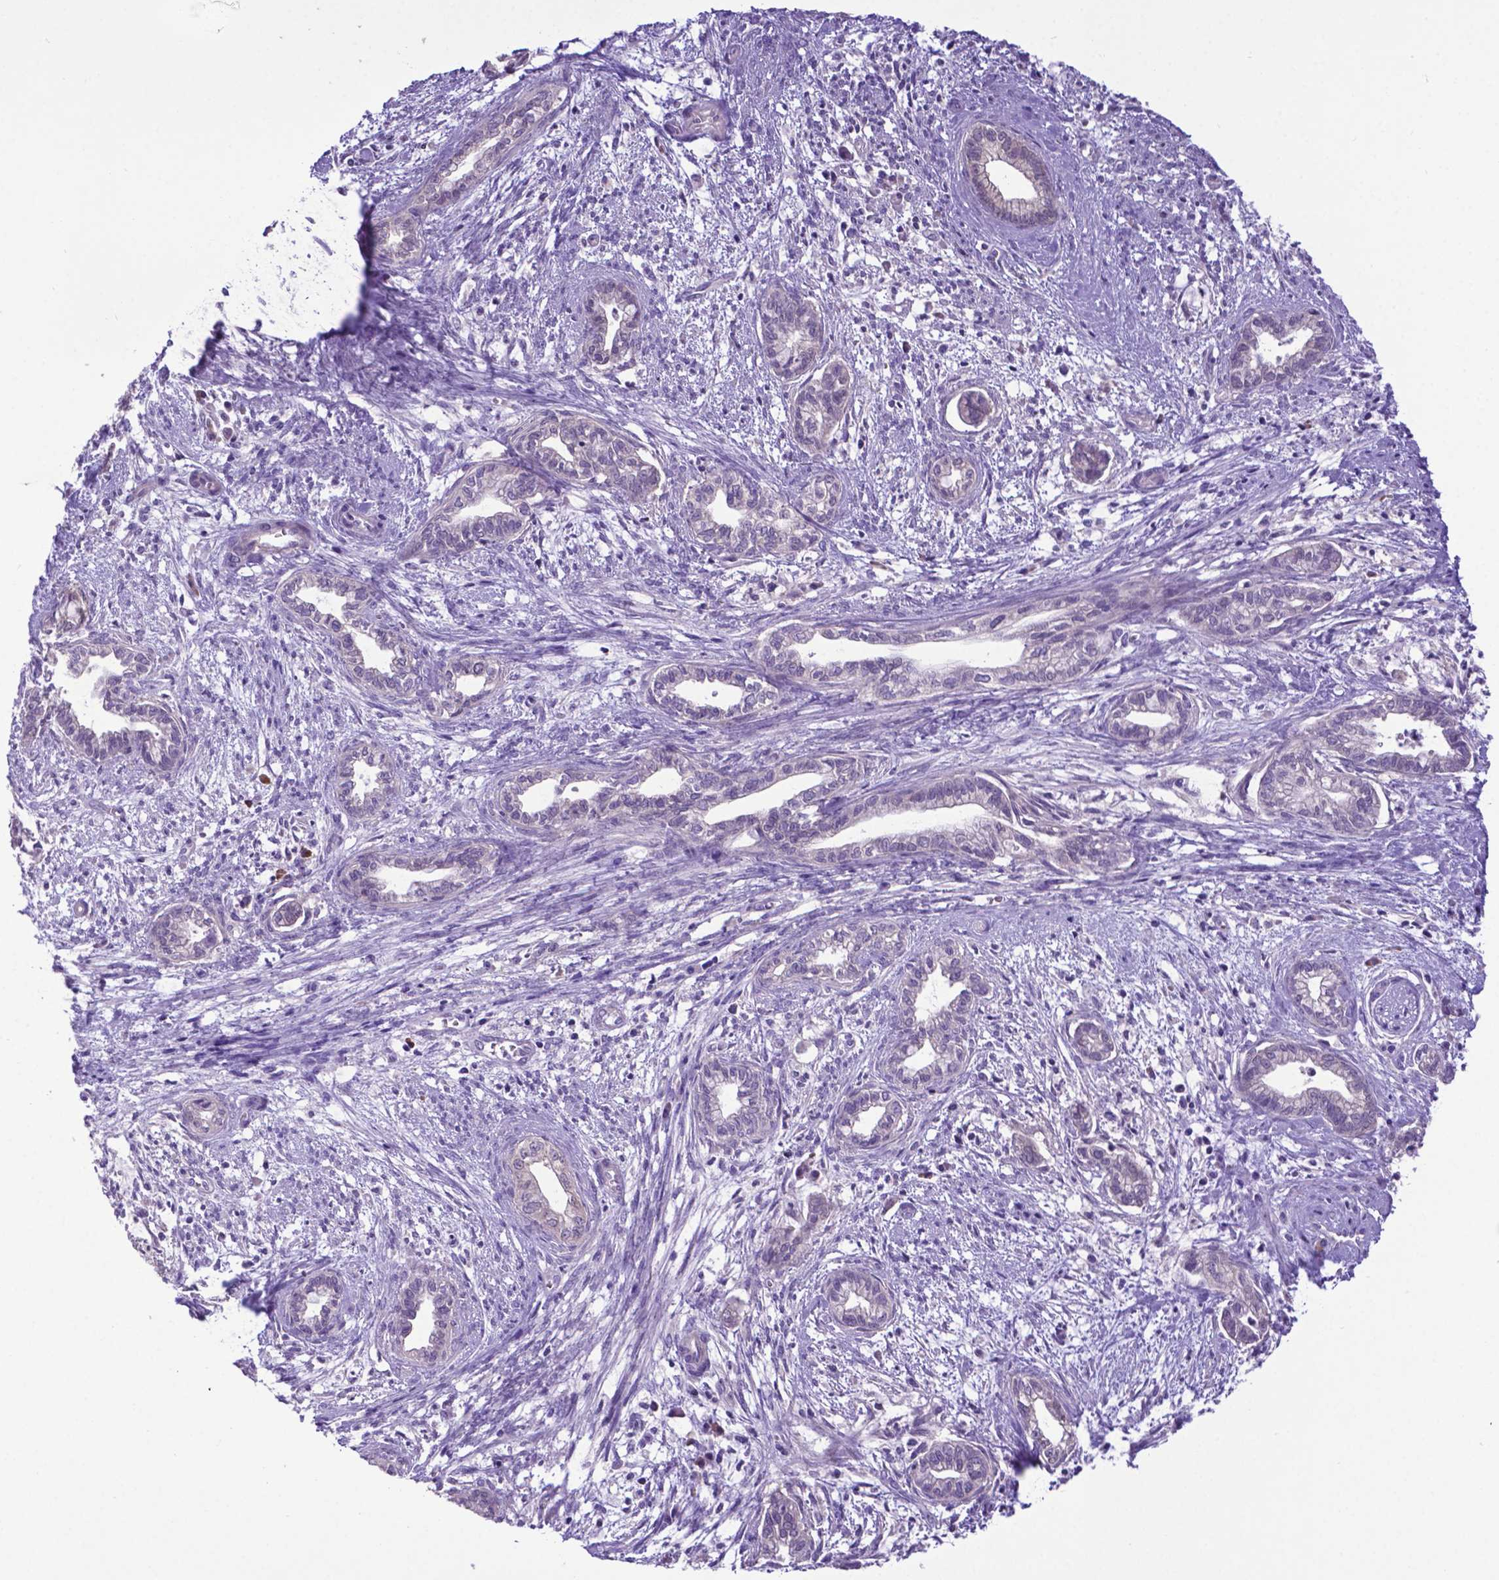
{"staining": {"intensity": "negative", "quantity": "none", "location": "none"}, "tissue": "cervical cancer", "cell_type": "Tumor cells", "image_type": "cancer", "snomed": [{"axis": "morphology", "description": "Adenocarcinoma, NOS"}, {"axis": "topography", "description": "Cervix"}], "caption": "This is an IHC image of cervical adenocarcinoma. There is no staining in tumor cells.", "gene": "ADRA2B", "patient": {"sex": "female", "age": 62}}